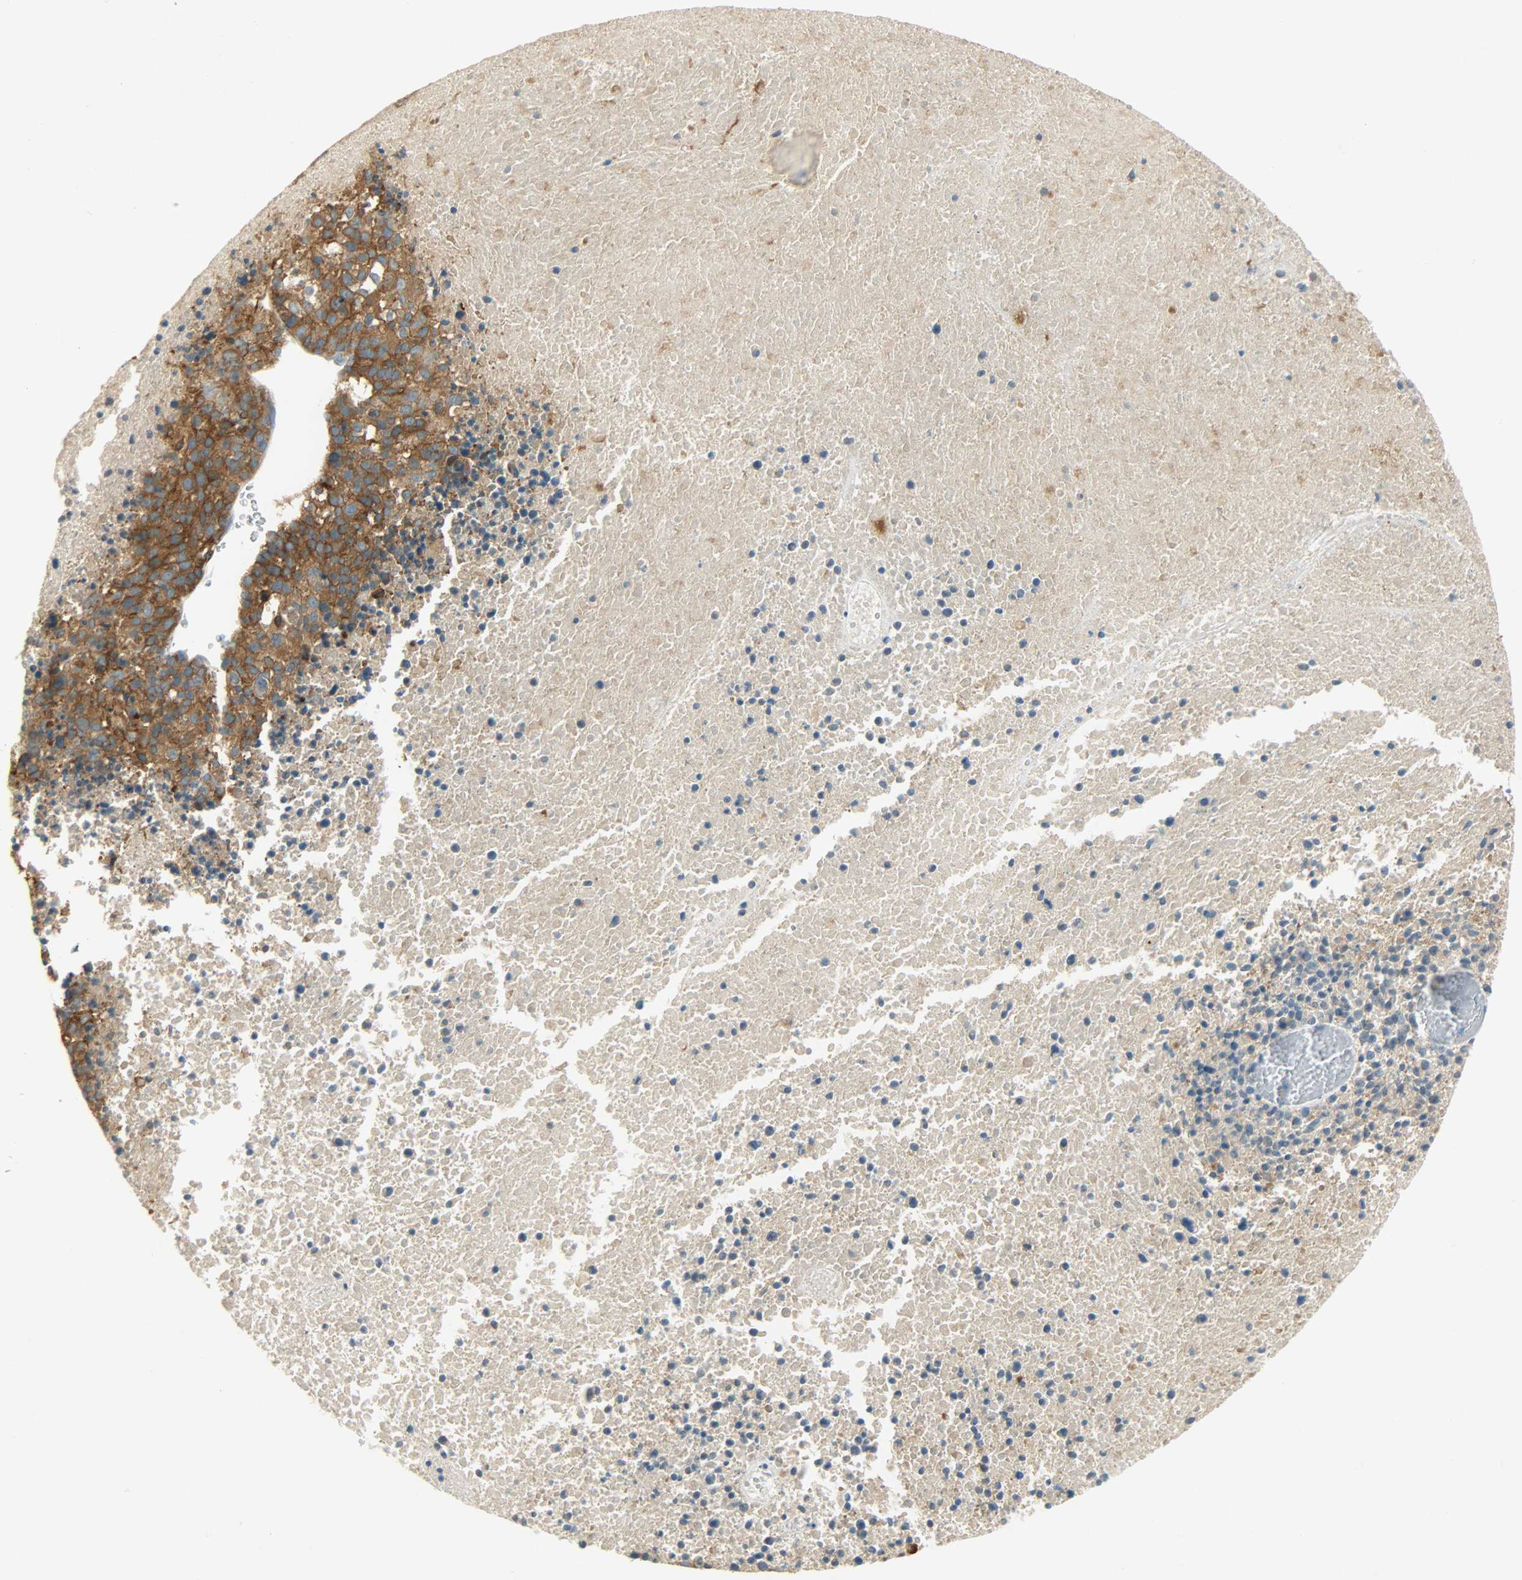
{"staining": {"intensity": "strong", "quantity": ">75%", "location": "cytoplasmic/membranous"}, "tissue": "melanoma", "cell_type": "Tumor cells", "image_type": "cancer", "snomed": [{"axis": "morphology", "description": "Malignant melanoma, Metastatic site"}, {"axis": "topography", "description": "Cerebral cortex"}], "caption": "Human melanoma stained with a brown dye demonstrates strong cytoplasmic/membranous positive positivity in approximately >75% of tumor cells.", "gene": "DSG2", "patient": {"sex": "female", "age": 52}}